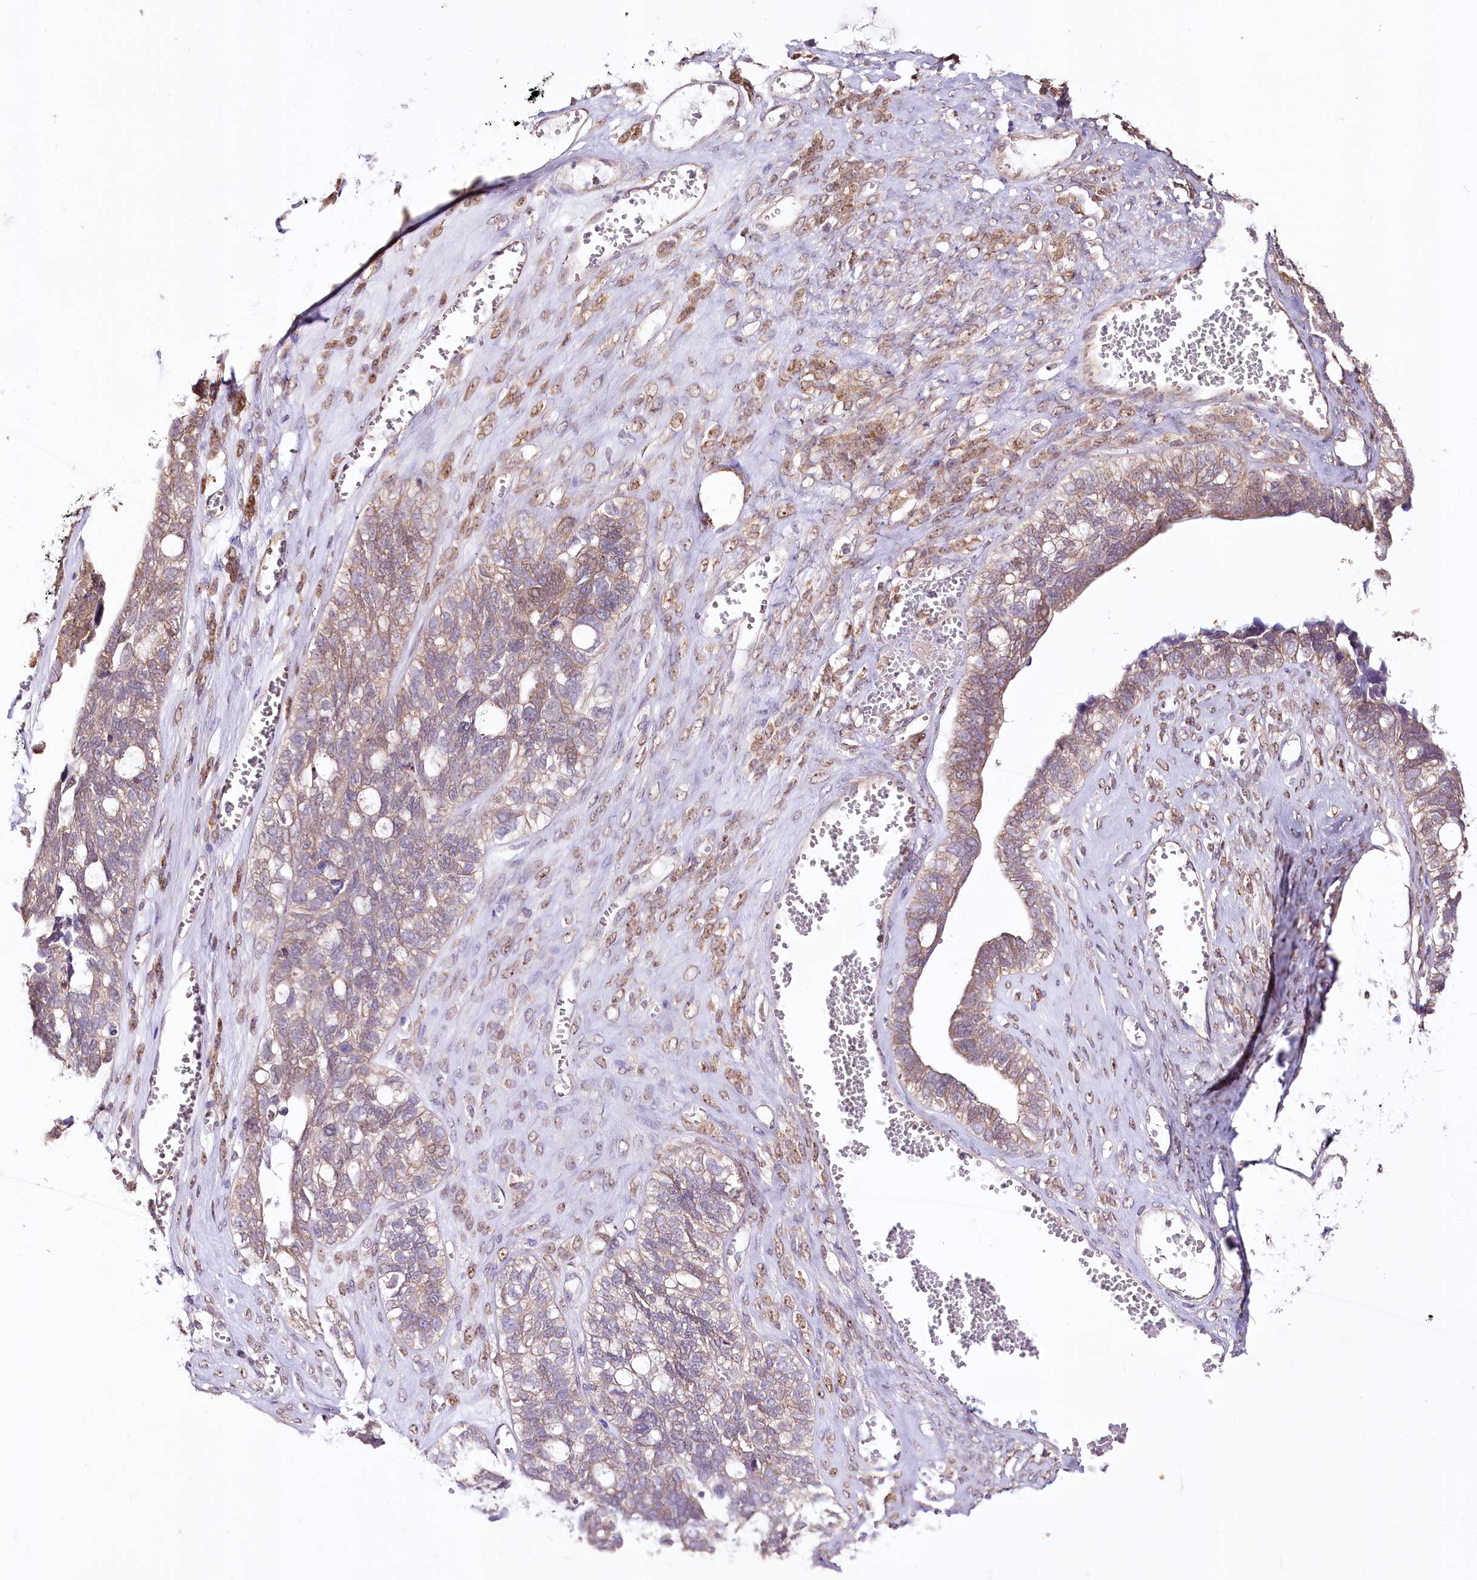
{"staining": {"intensity": "weak", "quantity": "25%-75%", "location": "nuclear"}, "tissue": "ovarian cancer", "cell_type": "Tumor cells", "image_type": "cancer", "snomed": [{"axis": "morphology", "description": "Cystadenocarcinoma, serous, NOS"}, {"axis": "topography", "description": "Ovary"}], "caption": "Ovarian cancer stained for a protein (brown) demonstrates weak nuclear positive staining in about 25%-75% of tumor cells.", "gene": "ZNF226", "patient": {"sex": "female", "age": 79}}